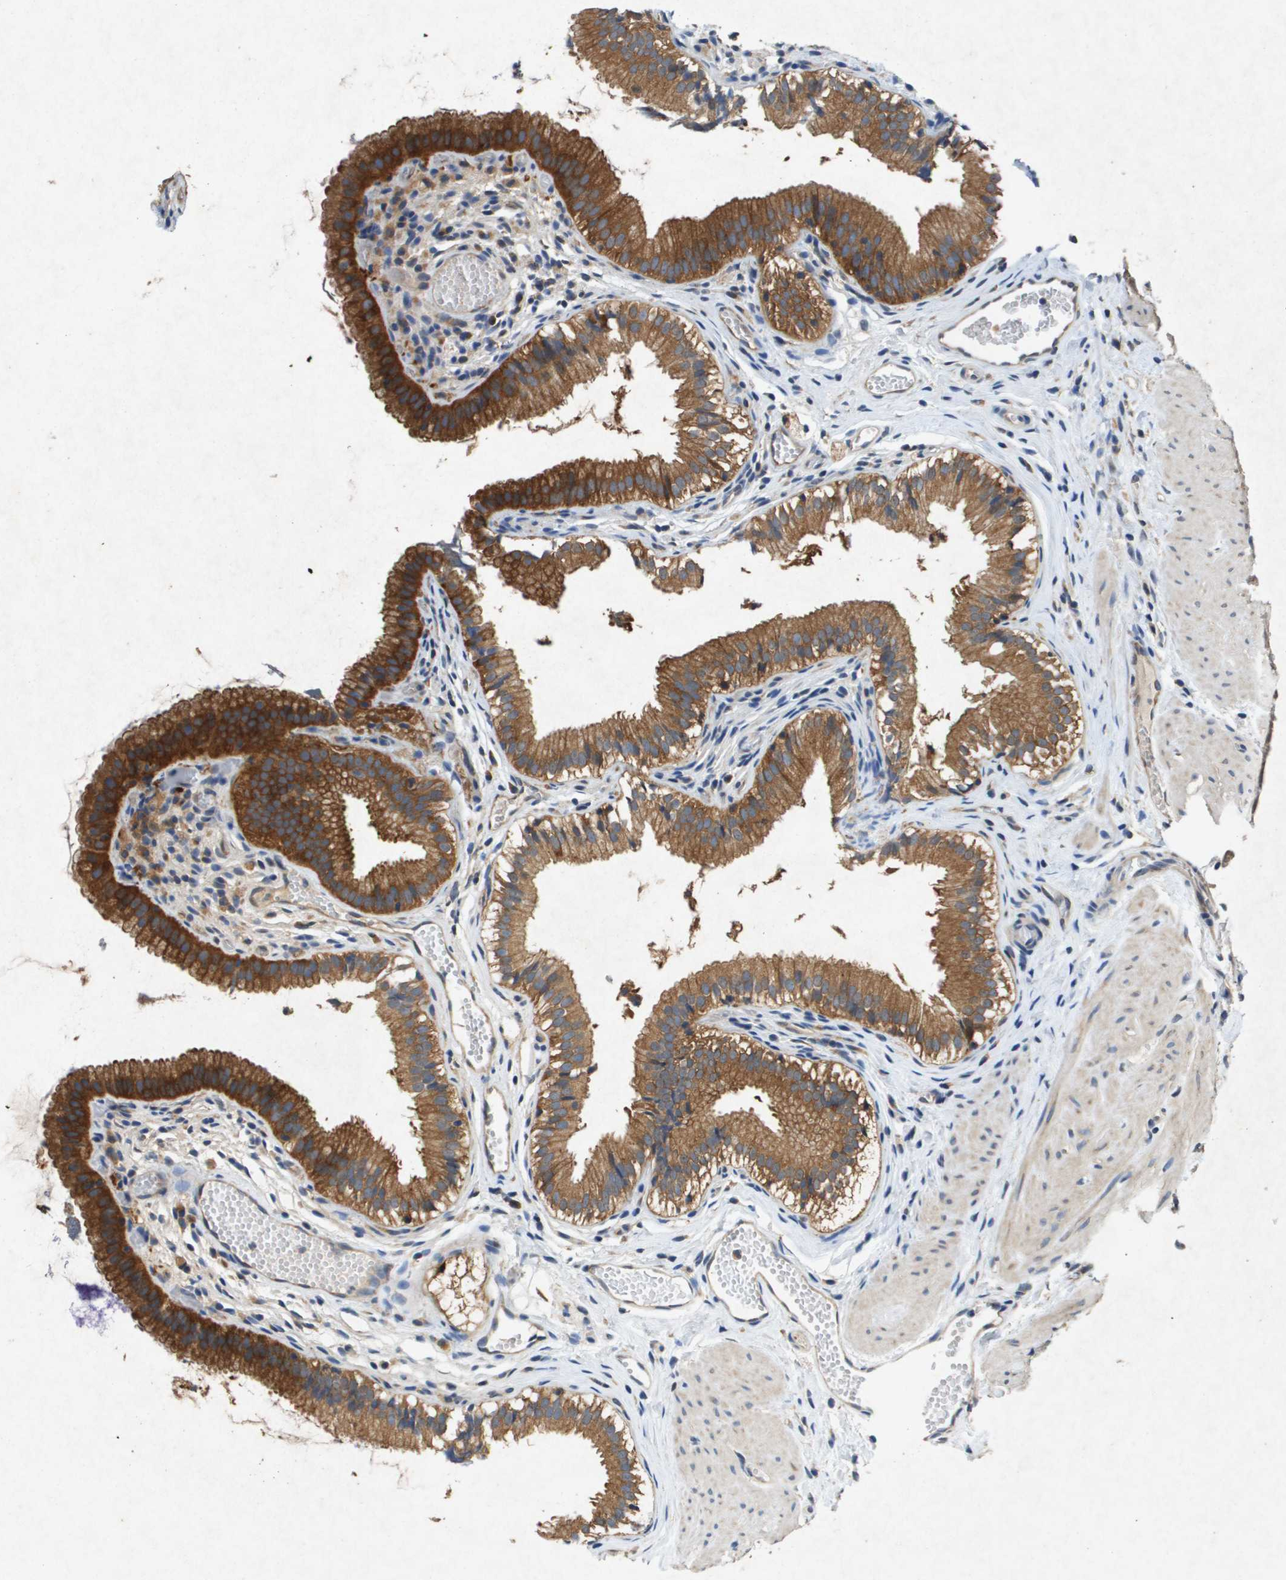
{"staining": {"intensity": "strong", "quantity": ">75%", "location": "cytoplasmic/membranous"}, "tissue": "gallbladder", "cell_type": "Glandular cells", "image_type": "normal", "snomed": [{"axis": "morphology", "description": "Normal tissue, NOS"}, {"axis": "topography", "description": "Gallbladder"}], "caption": "Protein expression analysis of normal human gallbladder reveals strong cytoplasmic/membranous staining in approximately >75% of glandular cells. The staining was performed using DAB to visualize the protein expression in brown, while the nuclei were stained in blue with hematoxylin (Magnification: 20x).", "gene": "PTPRT", "patient": {"sex": "female", "age": 26}}